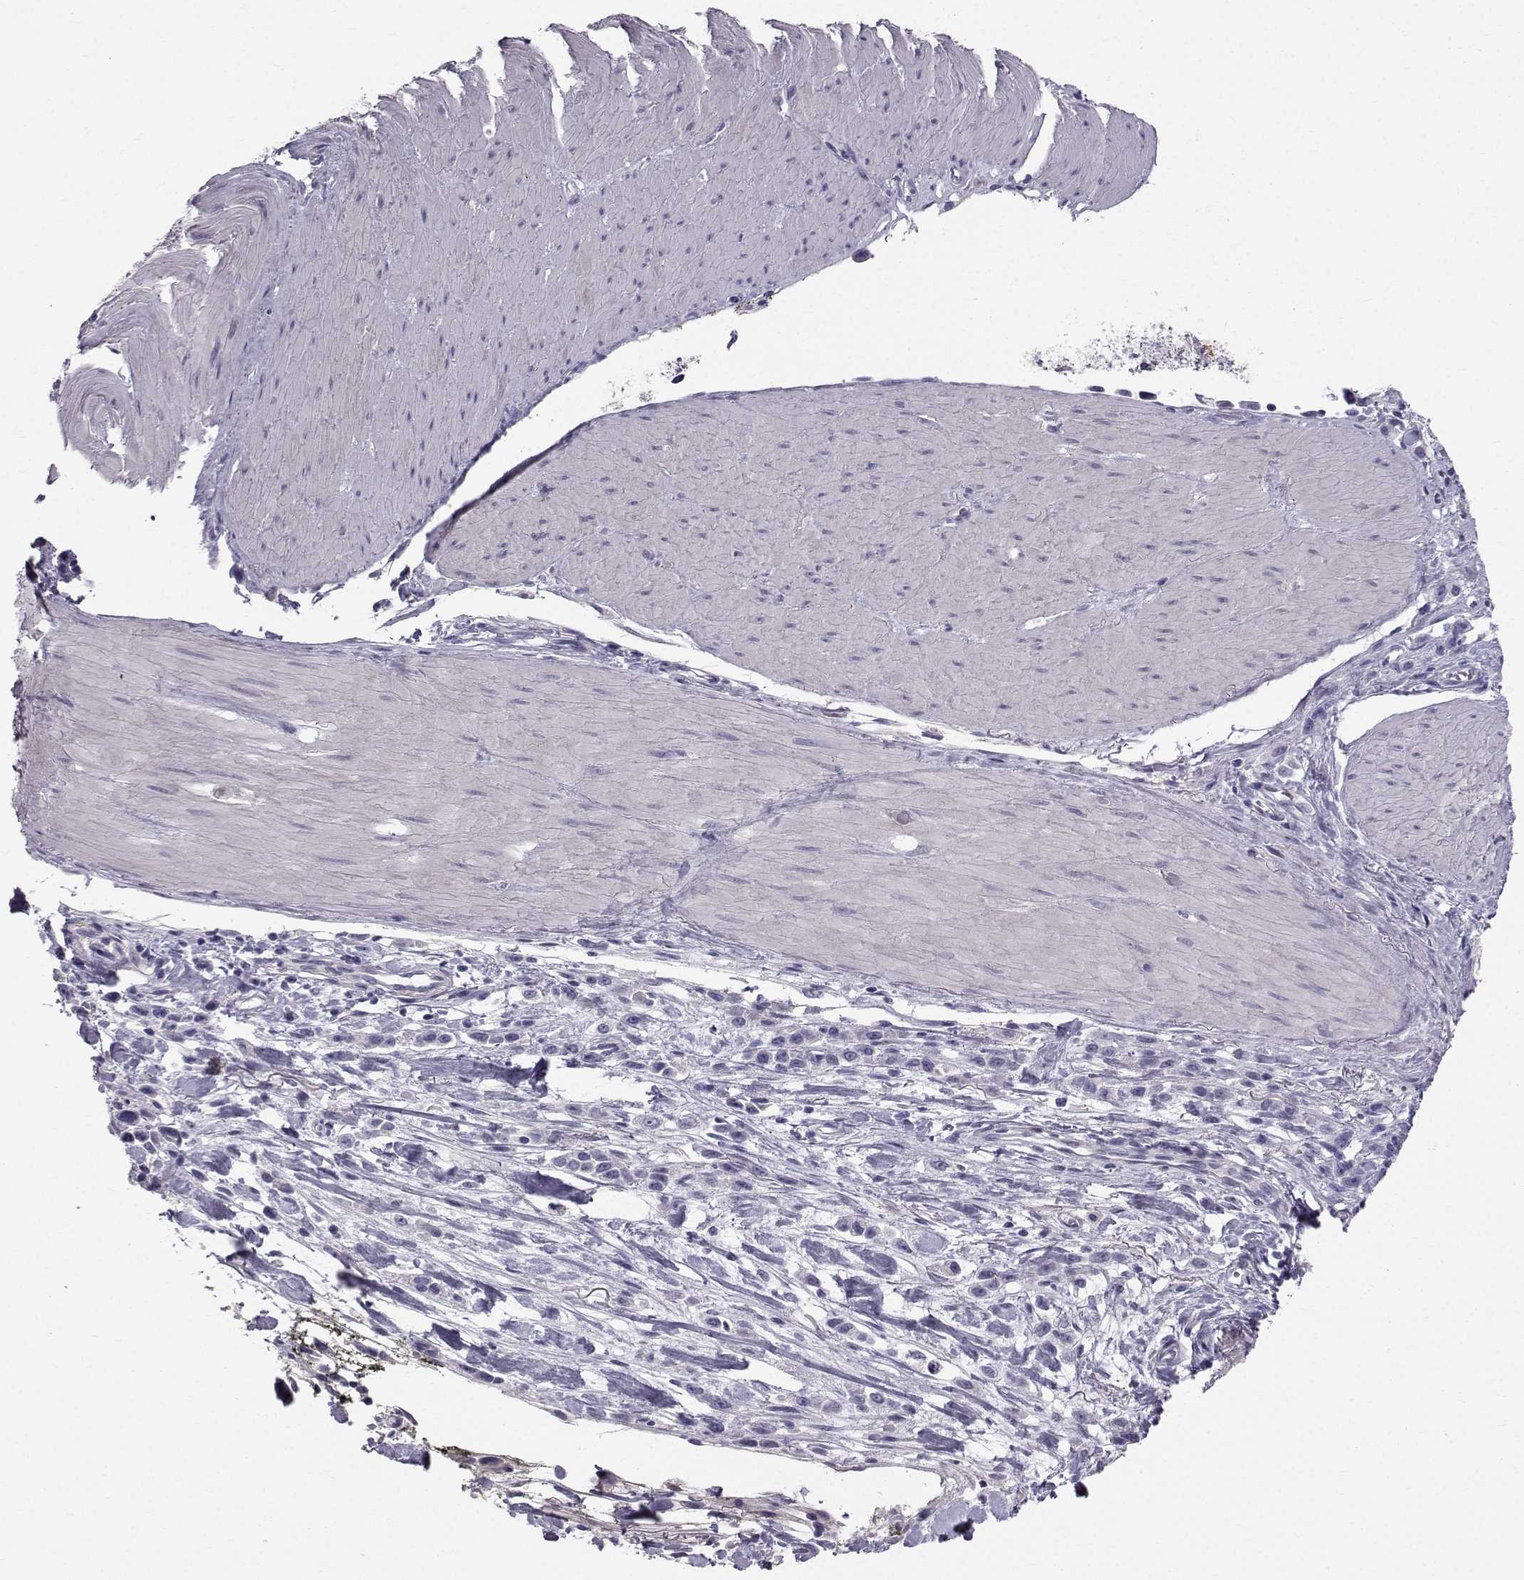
{"staining": {"intensity": "negative", "quantity": "none", "location": "none"}, "tissue": "stomach cancer", "cell_type": "Tumor cells", "image_type": "cancer", "snomed": [{"axis": "morphology", "description": "Adenocarcinoma, NOS"}, {"axis": "topography", "description": "Stomach"}], "caption": "Immunohistochemistry of human stomach adenocarcinoma exhibits no staining in tumor cells. (DAB (3,3'-diaminobenzidine) immunohistochemistry (IHC) visualized using brightfield microscopy, high magnification).", "gene": "SPDYE4", "patient": {"sex": "male", "age": 47}}